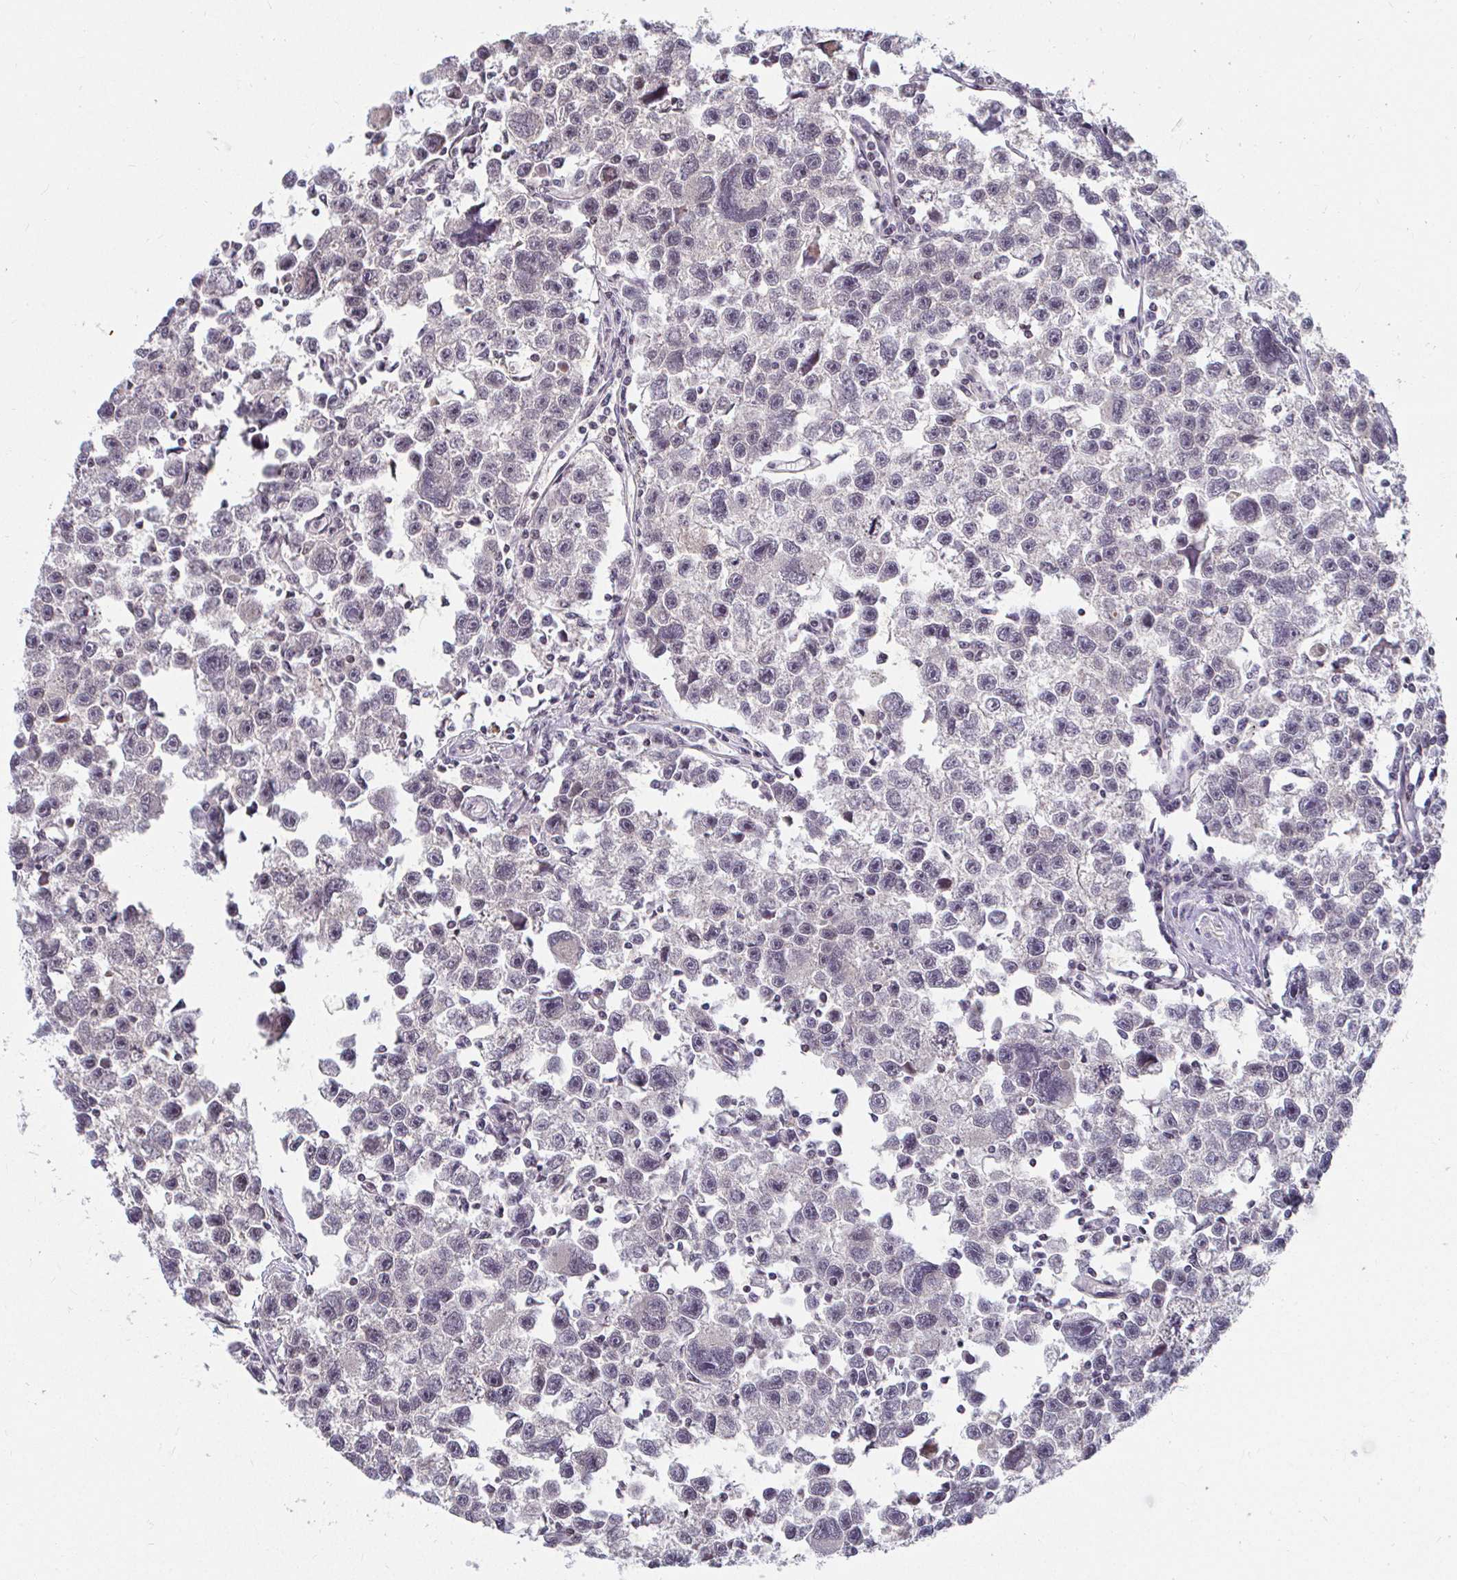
{"staining": {"intensity": "negative", "quantity": "none", "location": "none"}, "tissue": "testis cancer", "cell_type": "Tumor cells", "image_type": "cancer", "snomed": [{"axis": "morphology", "description": "Seminoma, NOS"}, {"axis": "topography", "description": "Testis"}], "caption": "The photomicrograph reveals no staining of tumor cells in testis cancer. (Stains: DAB (3,3'-diaminobenzidine) IHC with hematoxylin counter stain, Microscopy: brightfield microscopy at high magnification).", "gene": "ANK3", "patient": {"sex": "male", "age": 26}}